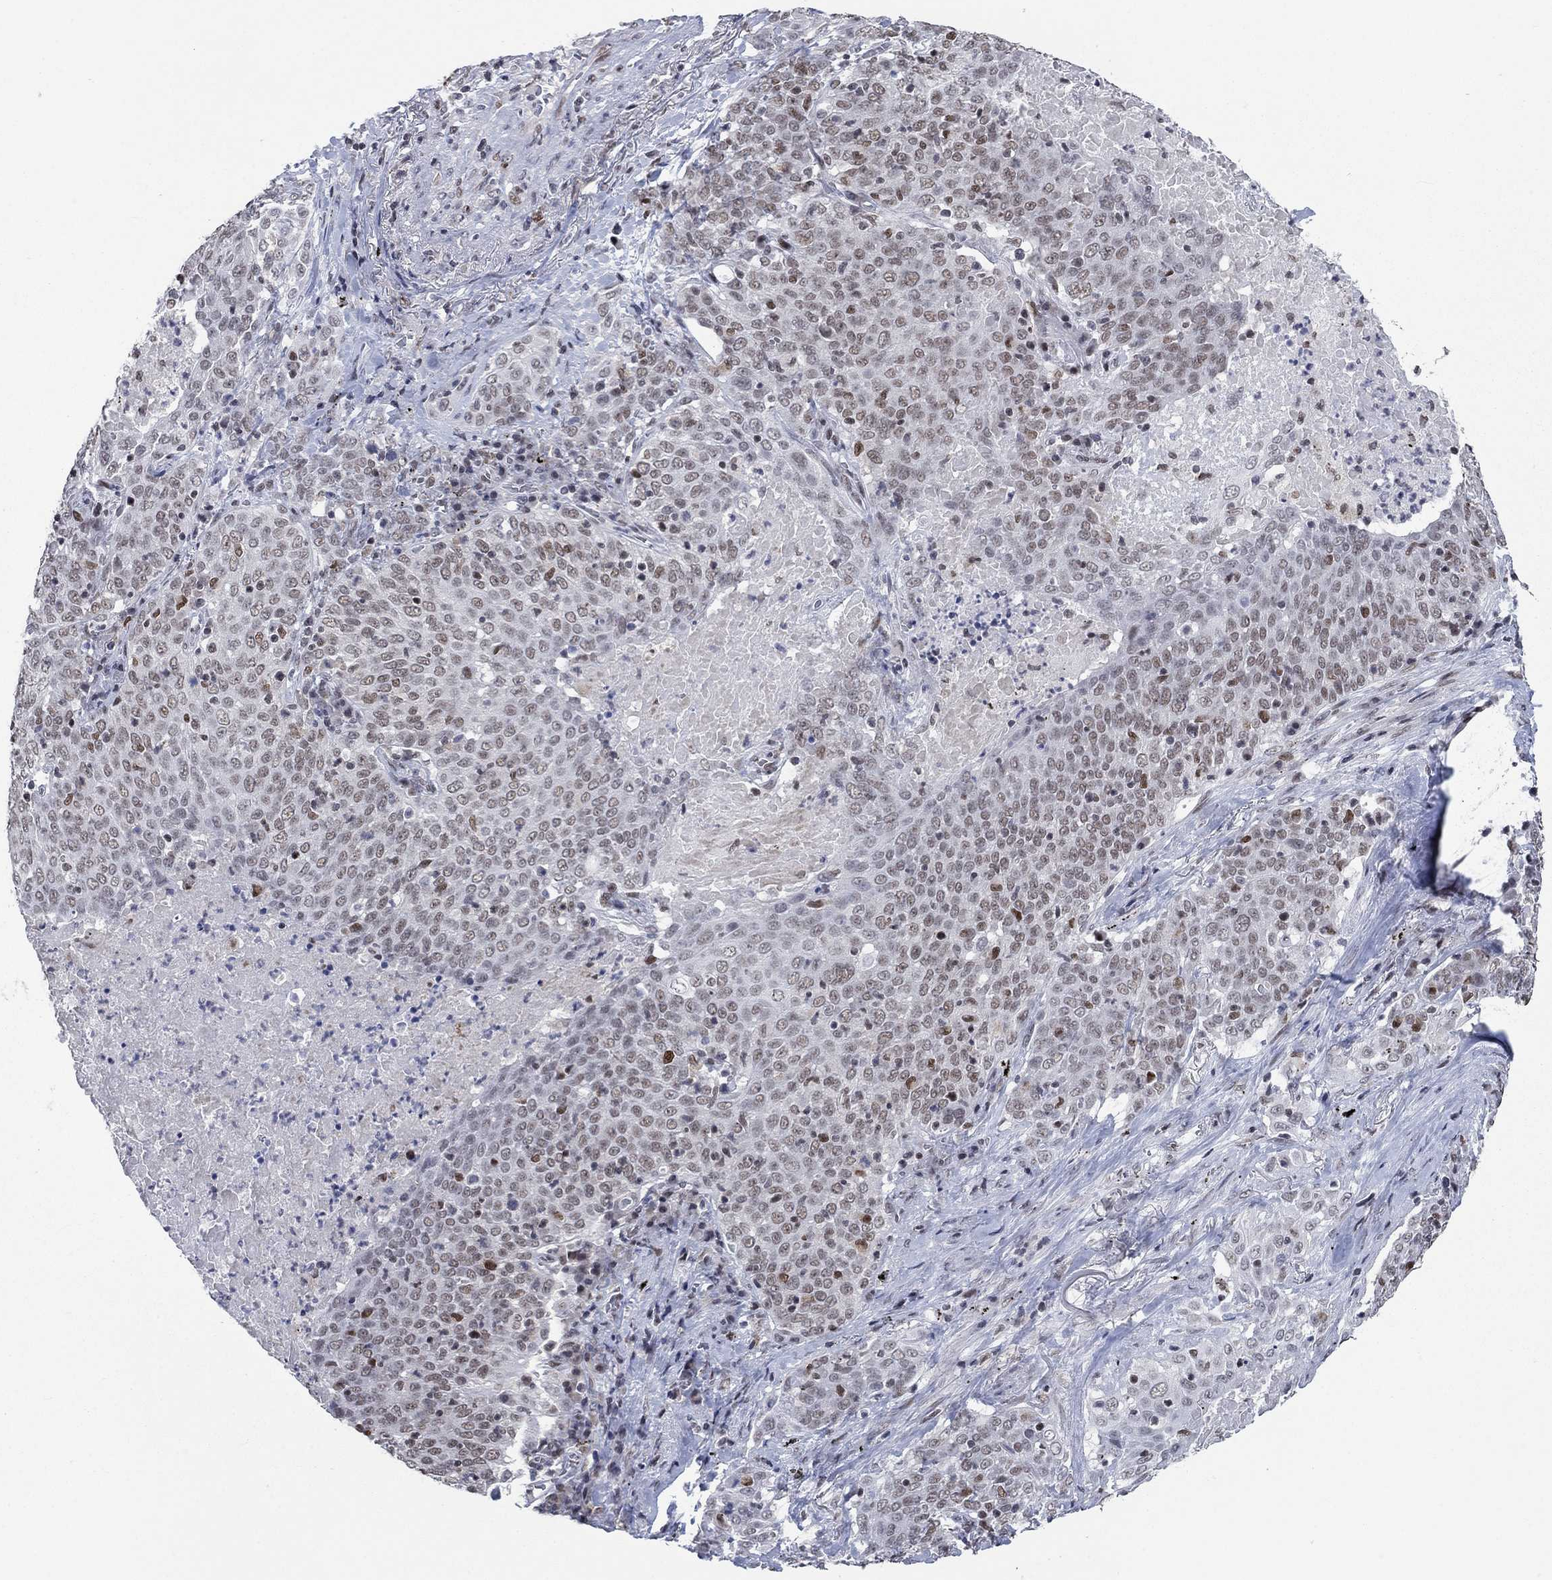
{"staining": {"intensity": "weak", "quantity": "25%-75%", "location": "nuclear"}, "tissue": "lung cancer", "cell_type": "Tumor cells", "image_type": "cancer", "snomed": [{"axis": "morphology", "description": "Squamous cell carcinoma, NOS"}, {"axis": "topography", "description": "Lung"}], "caption": "Lung squamous cell carcinoma stained for a protein reveals weak nuclear positivity in tumor cells.", "gene": "HCFC1", "patient": {"sex": "male", "age": 82}}